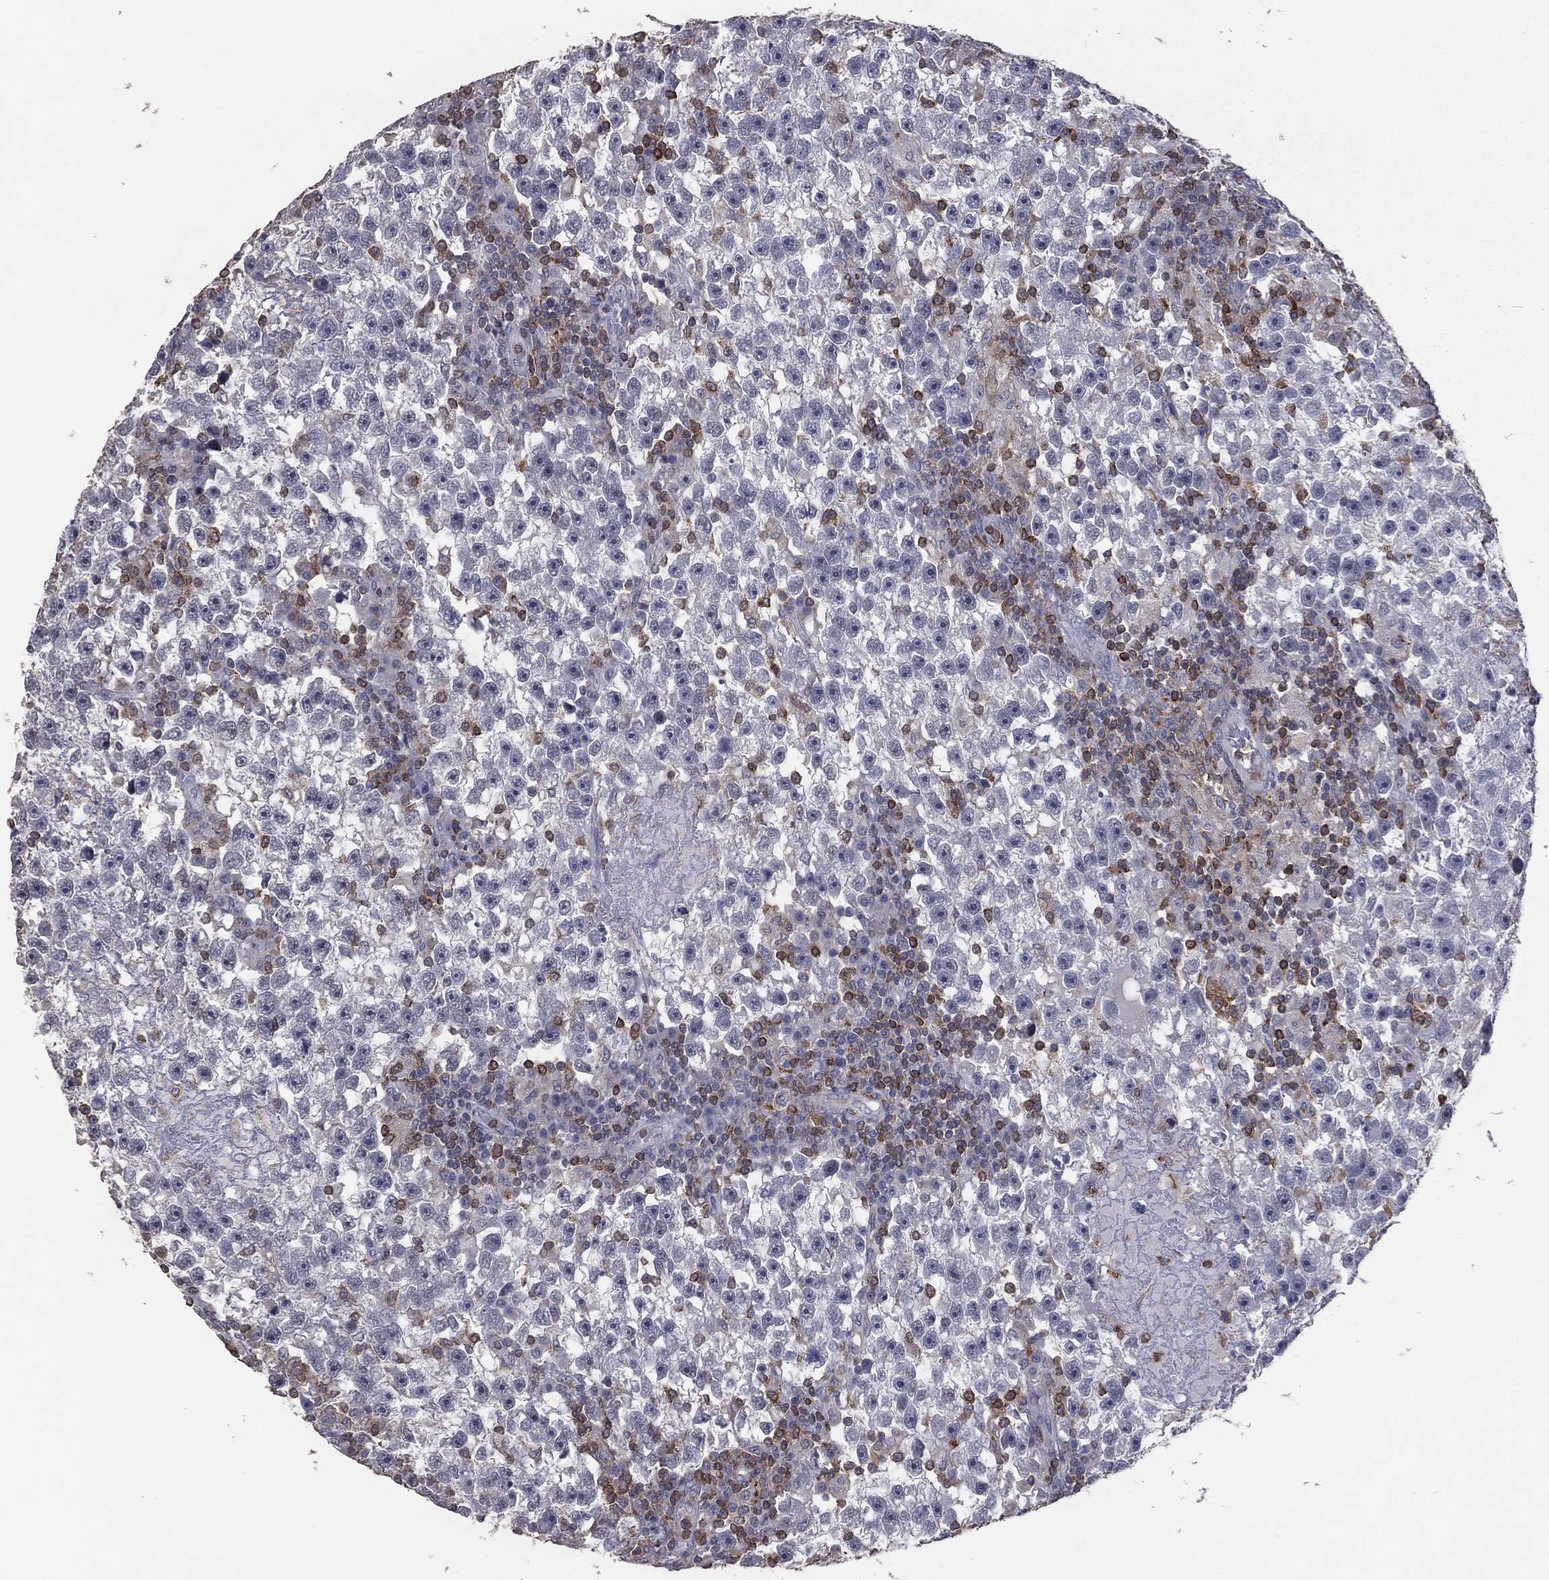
{"staining": {"intensity": "negative", "quantity": "none", "location": "none"}, "tissue": "testis cancer", "cell_type": "Tumor cells", "image_type": "cancer", "snomed": [{"axis": "morphology", "description": "Seminoma, NOS"}, {"axis": "topography", "description": "Testis"}], "caption": "Image shows no protein positivity in tumor cells of testis cancer (seminoma) tissue.", "gene": "PSTPIP1", "patient": {"sex": "male", "age": 47}}